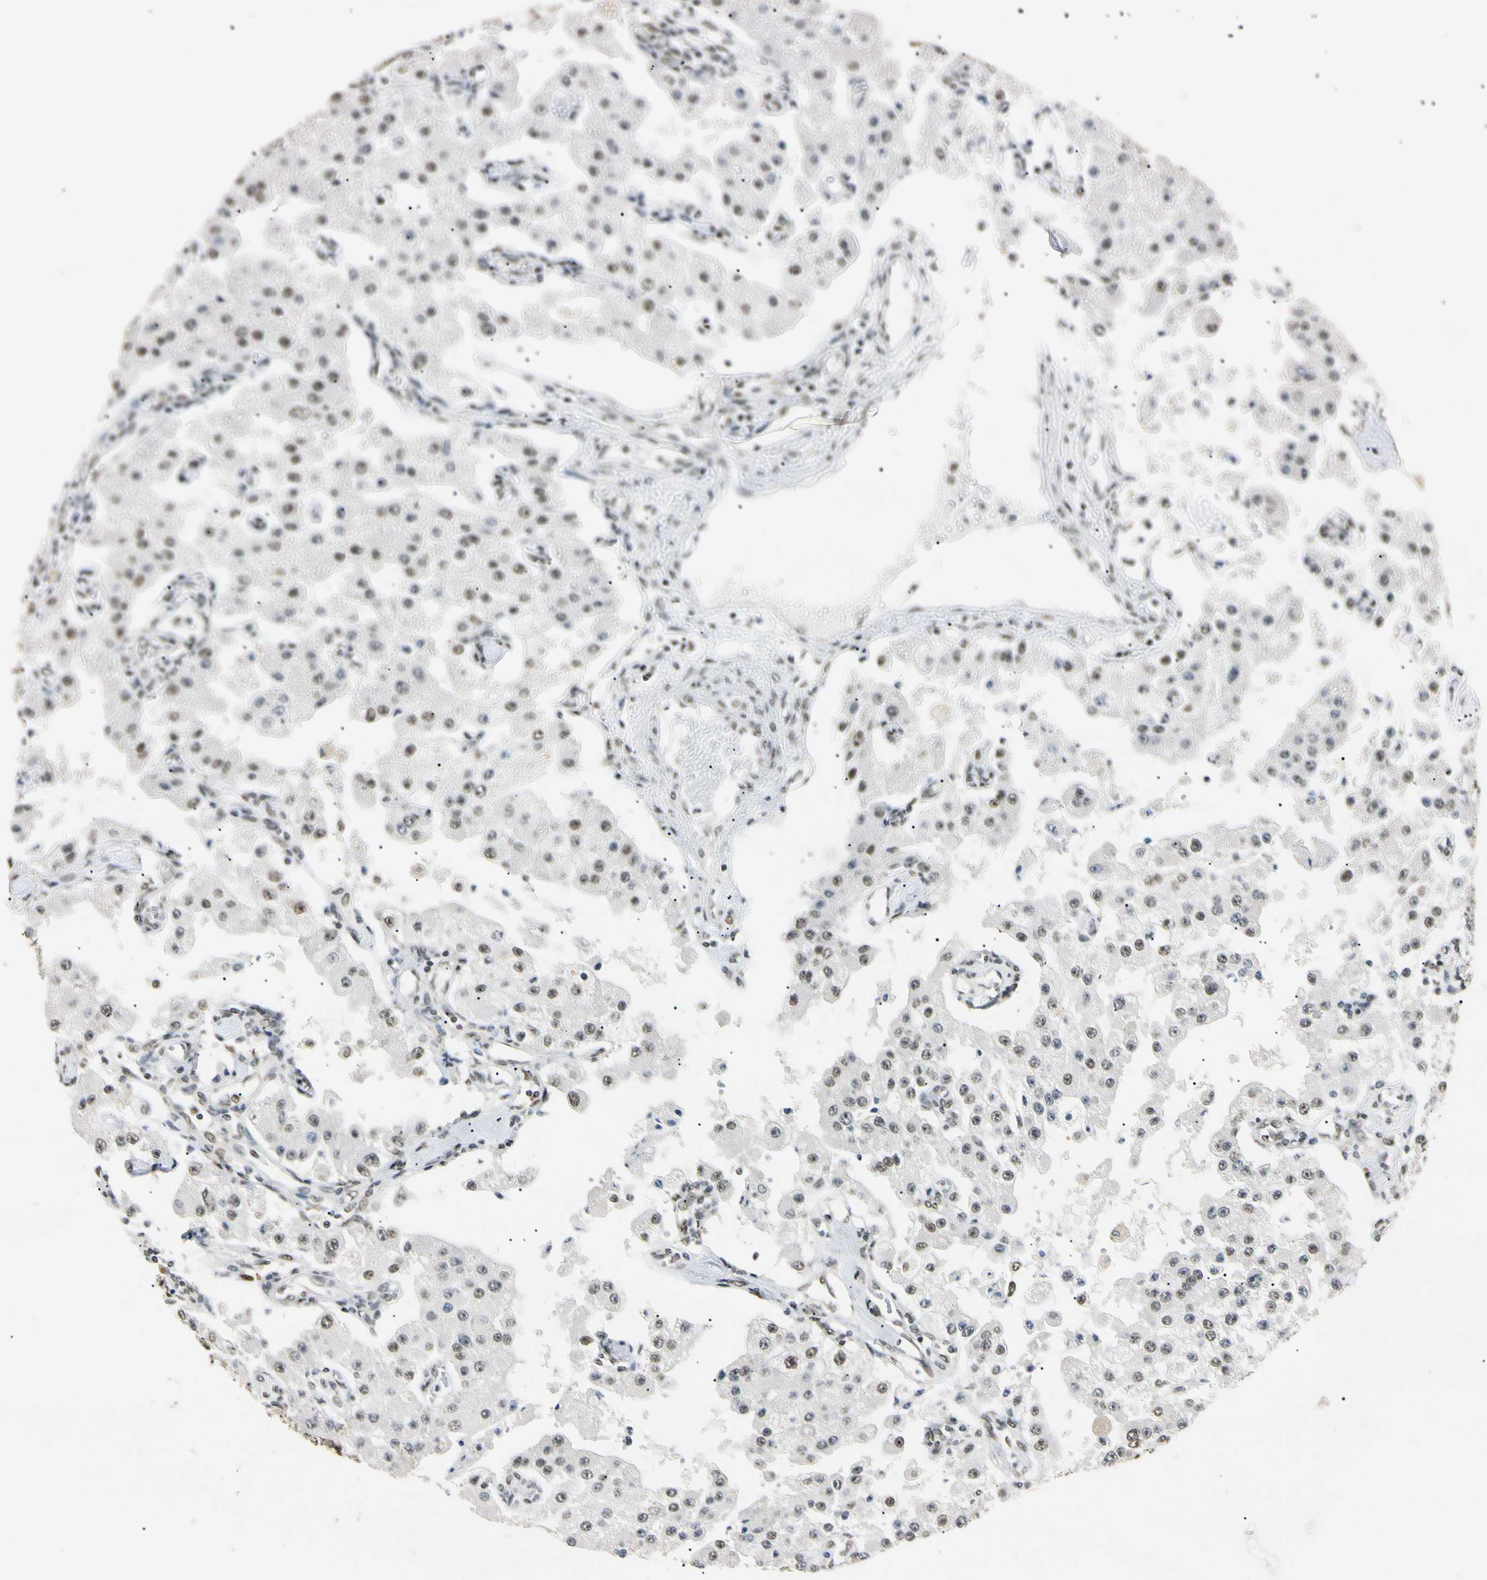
{"staining": {"intensity": "weak", "quantity": "25%-75%", "location": "nuclear"}, "tissue": "carcinoid", "cell_type": "Tumor cells", "image_type": "cancer", "snomed": [{"axis": "morphology", "description": "Carcinoid, malignant, NOS"}, {"axis": "topography", "description": "Pancreas"}], "caption": "A brown stain shows weak nuclear expression of a protein in human malignant carcinoid tumor cells.", "gene": "SMARCA5", "patient": {"sex": "male", "age": 41}}